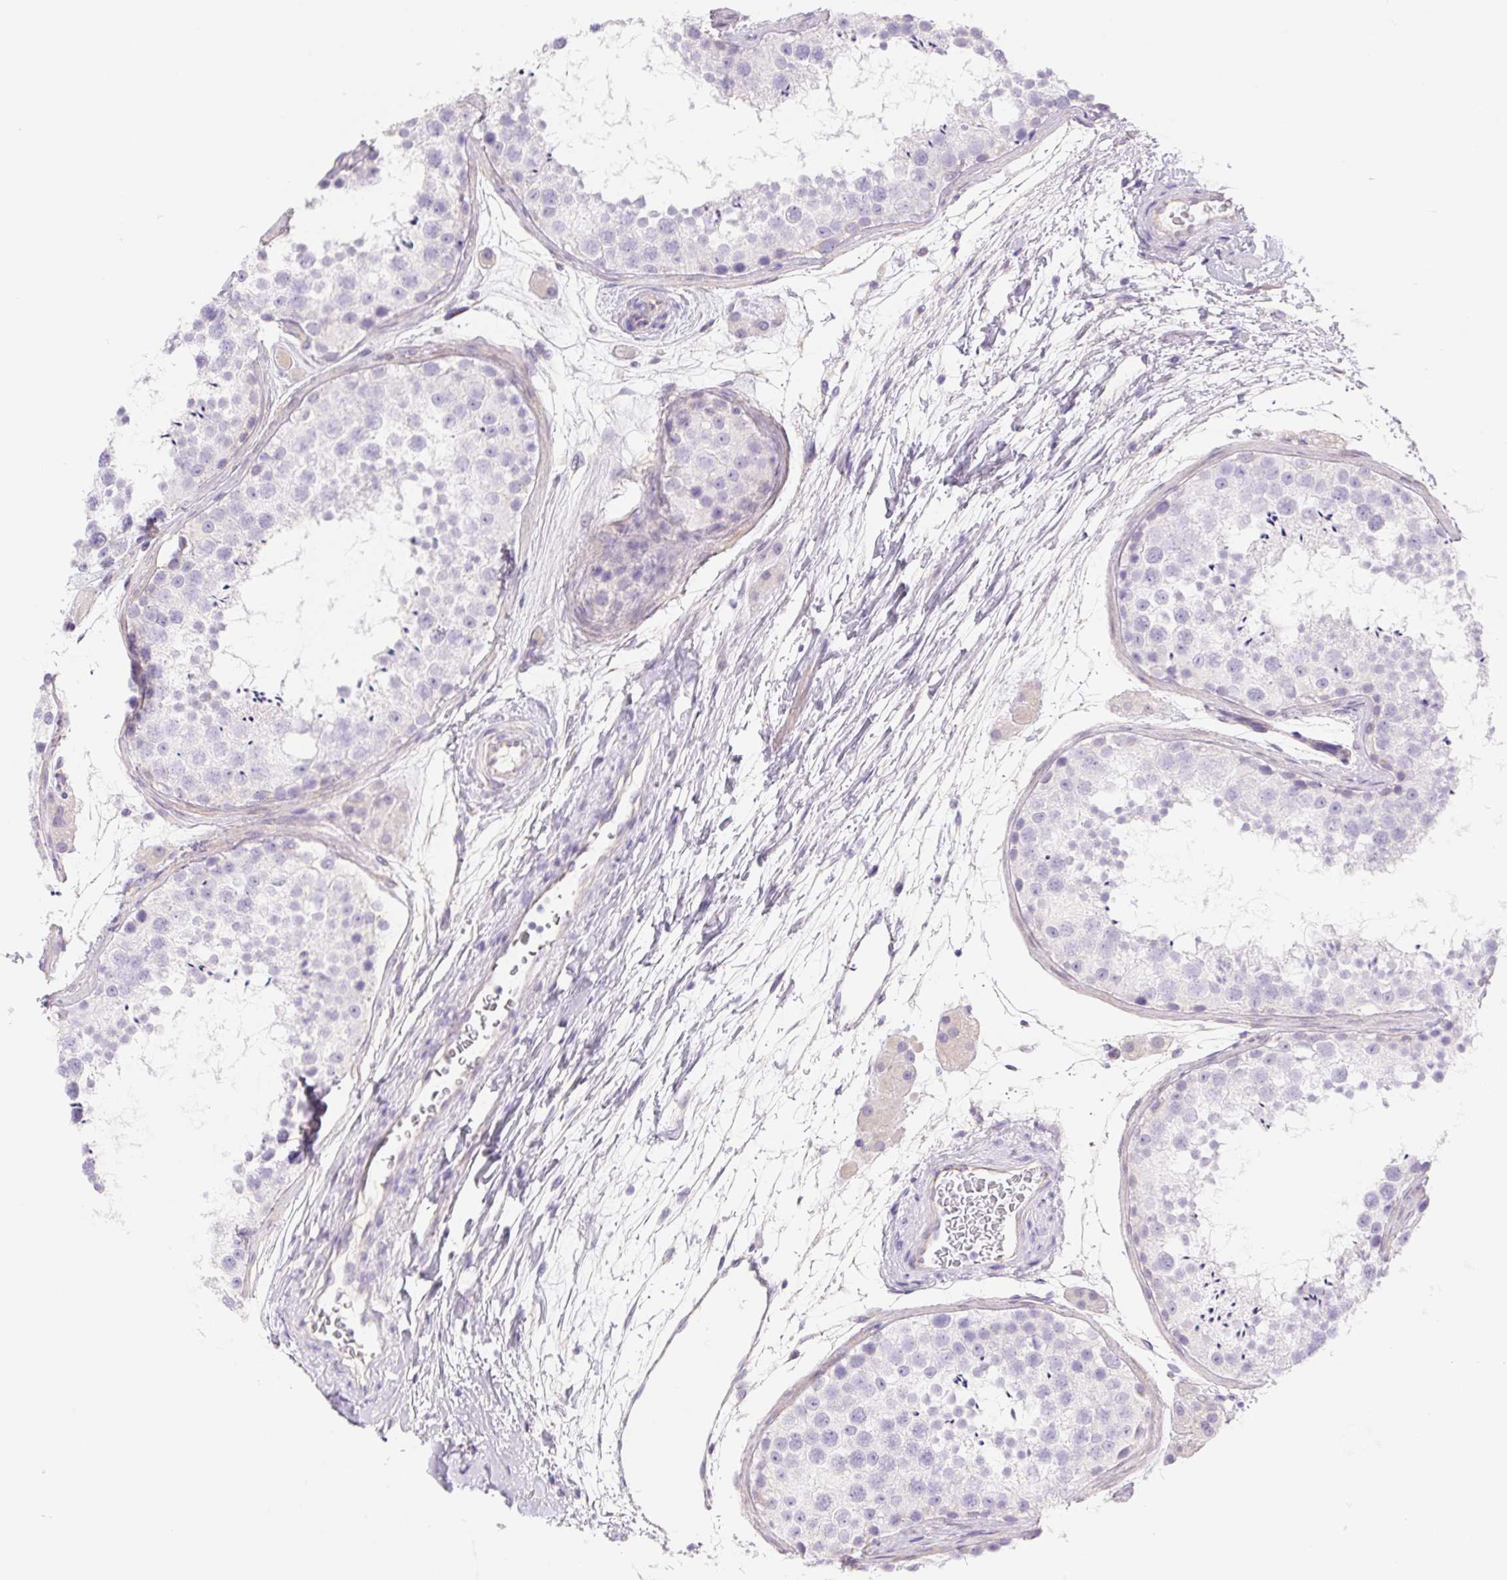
{"staining": {"intensity": "negative", "quantity": "none", "location": "none"}, "tissue": "testis", "cell_type": "Cells in seminiferous ducts", "image_type": "normal", "snomed": [{"axis": "morphology", "description": "Normal tissue, NOS"}, {"axis": "topography", "description": "Testis"}], "caption": "IHC image of normal human testis stained for a protein (brown), which exhibits no positivity in cells in seminiferous ducts. (DAB (3,3'-diaminobenzidine) immunohistochemistry, high magnification).", "gene": "PNLIP", "patient": {"sex": "male", "age": 41}}